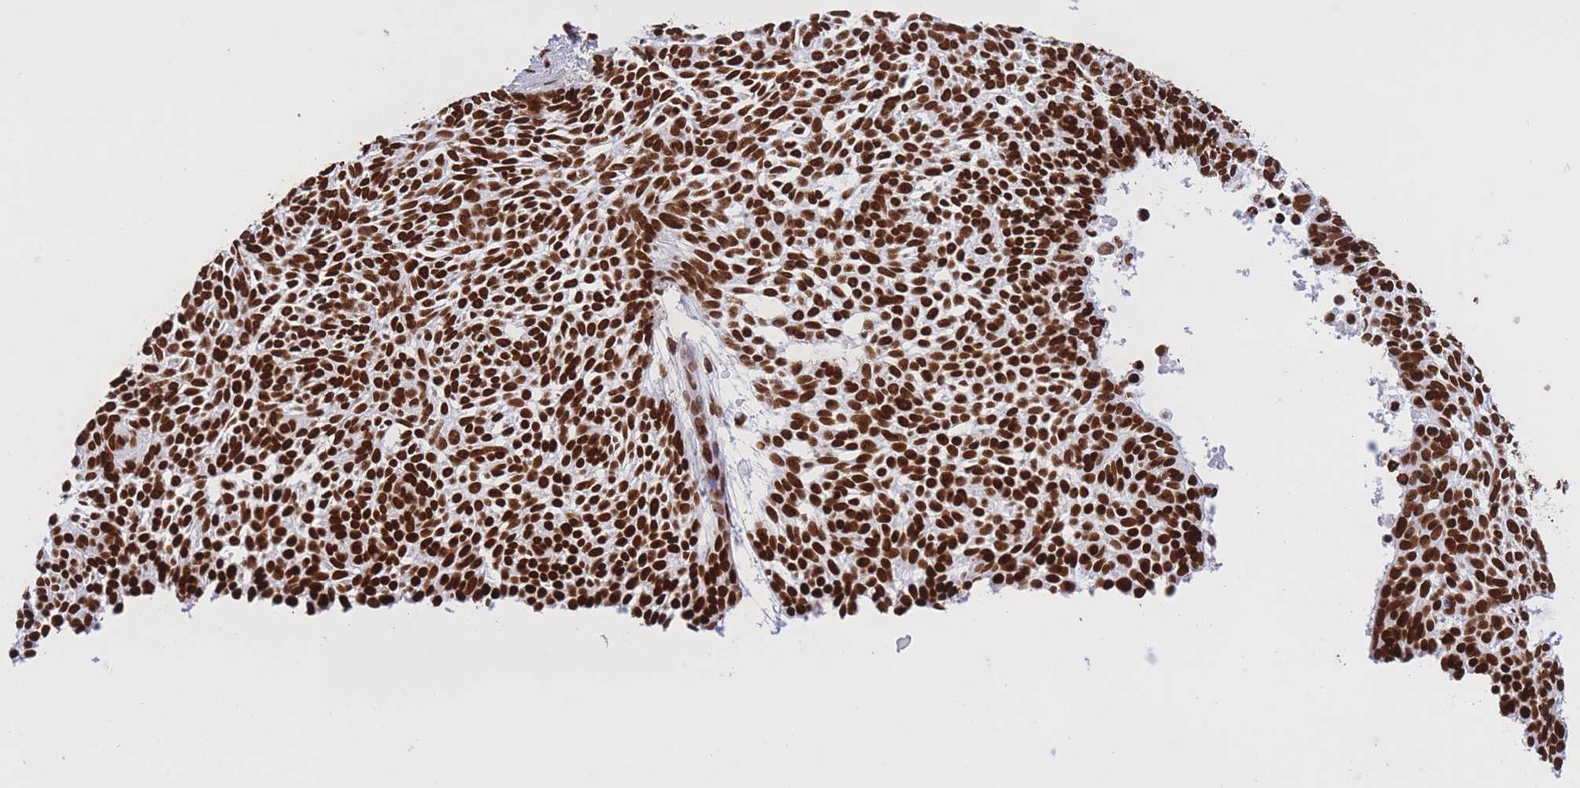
{"staining": {"intensity": "strong", "quantity": ">75%", "location": "nuclear"}, "tissue": "skin cancer", "cell_type": "Tumor cells", "image_type": "cancer", "snomed": [{"axis": "morphology", "description": "Basal cell carcinoma"}, {"axis": "topography", "description": "Skin"}], "caption": "The immunohistochemical stain labels strong nuclear expression in tumor cells of skin basal cell carcinoma tissue.", "gene": "H2BC11", "patient": {"sex": "male", "age": 61}}